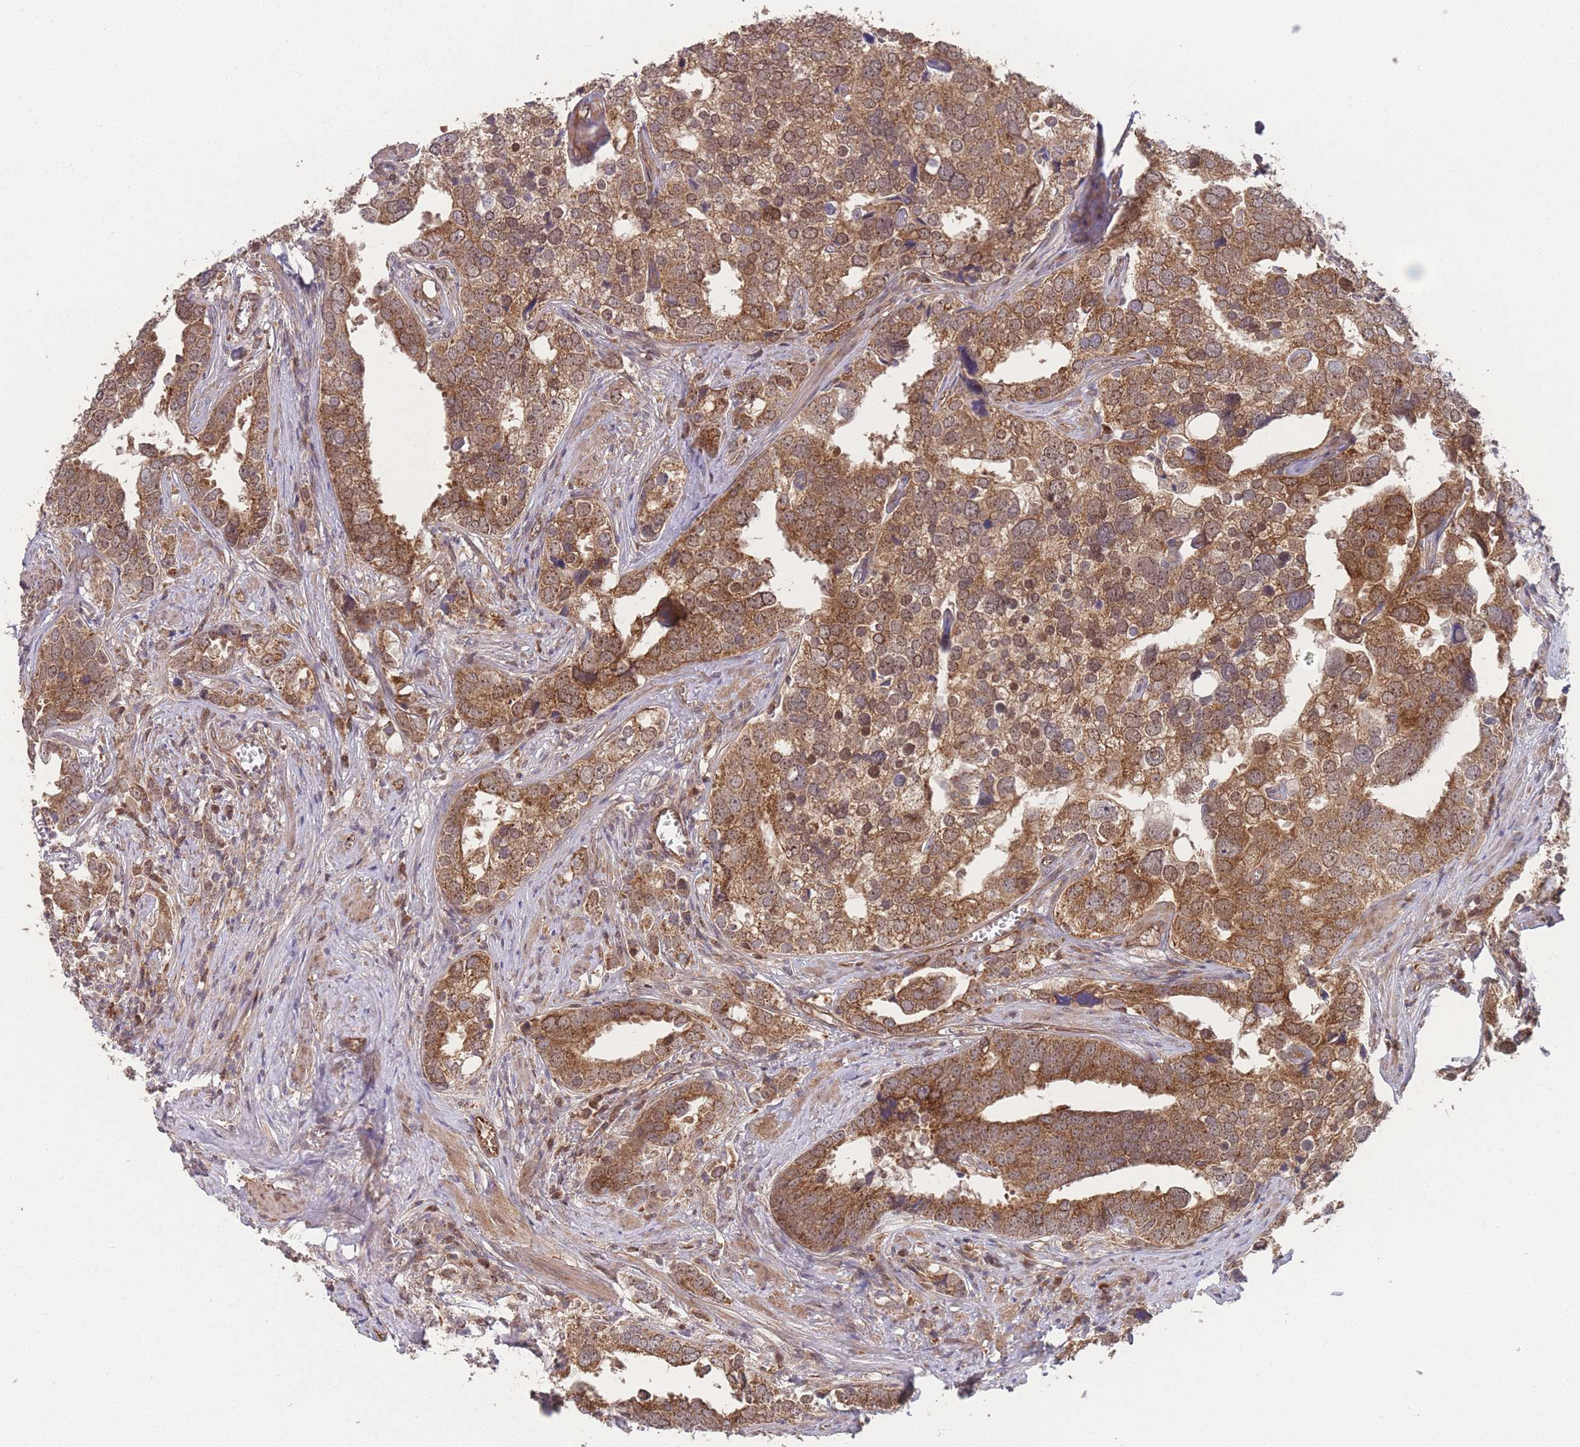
{"staining": {"intensity": "moderate", "quantity": ">75%", "location": "cytoplasmic/membranous,nuclear"}, "tissue": "prostate cancer", "cell_type": "Tumor cells", "image_type": "cancer", "snomed": [{"axis": "morphology", "description": "Adenocarcinoma, High grade"}, {"axis": "topography", "description": "Prostate"}], "caption": "Brown immunohistochemical staining in human adenocarcinoma (high-grade) (prostate) exhibits moderate cytoplasmic/membranous and nuclear positivity in approximately >75% of tumor cells.", "gene": "PXMP4", "patient": {"sex": "male", "age": 71}}